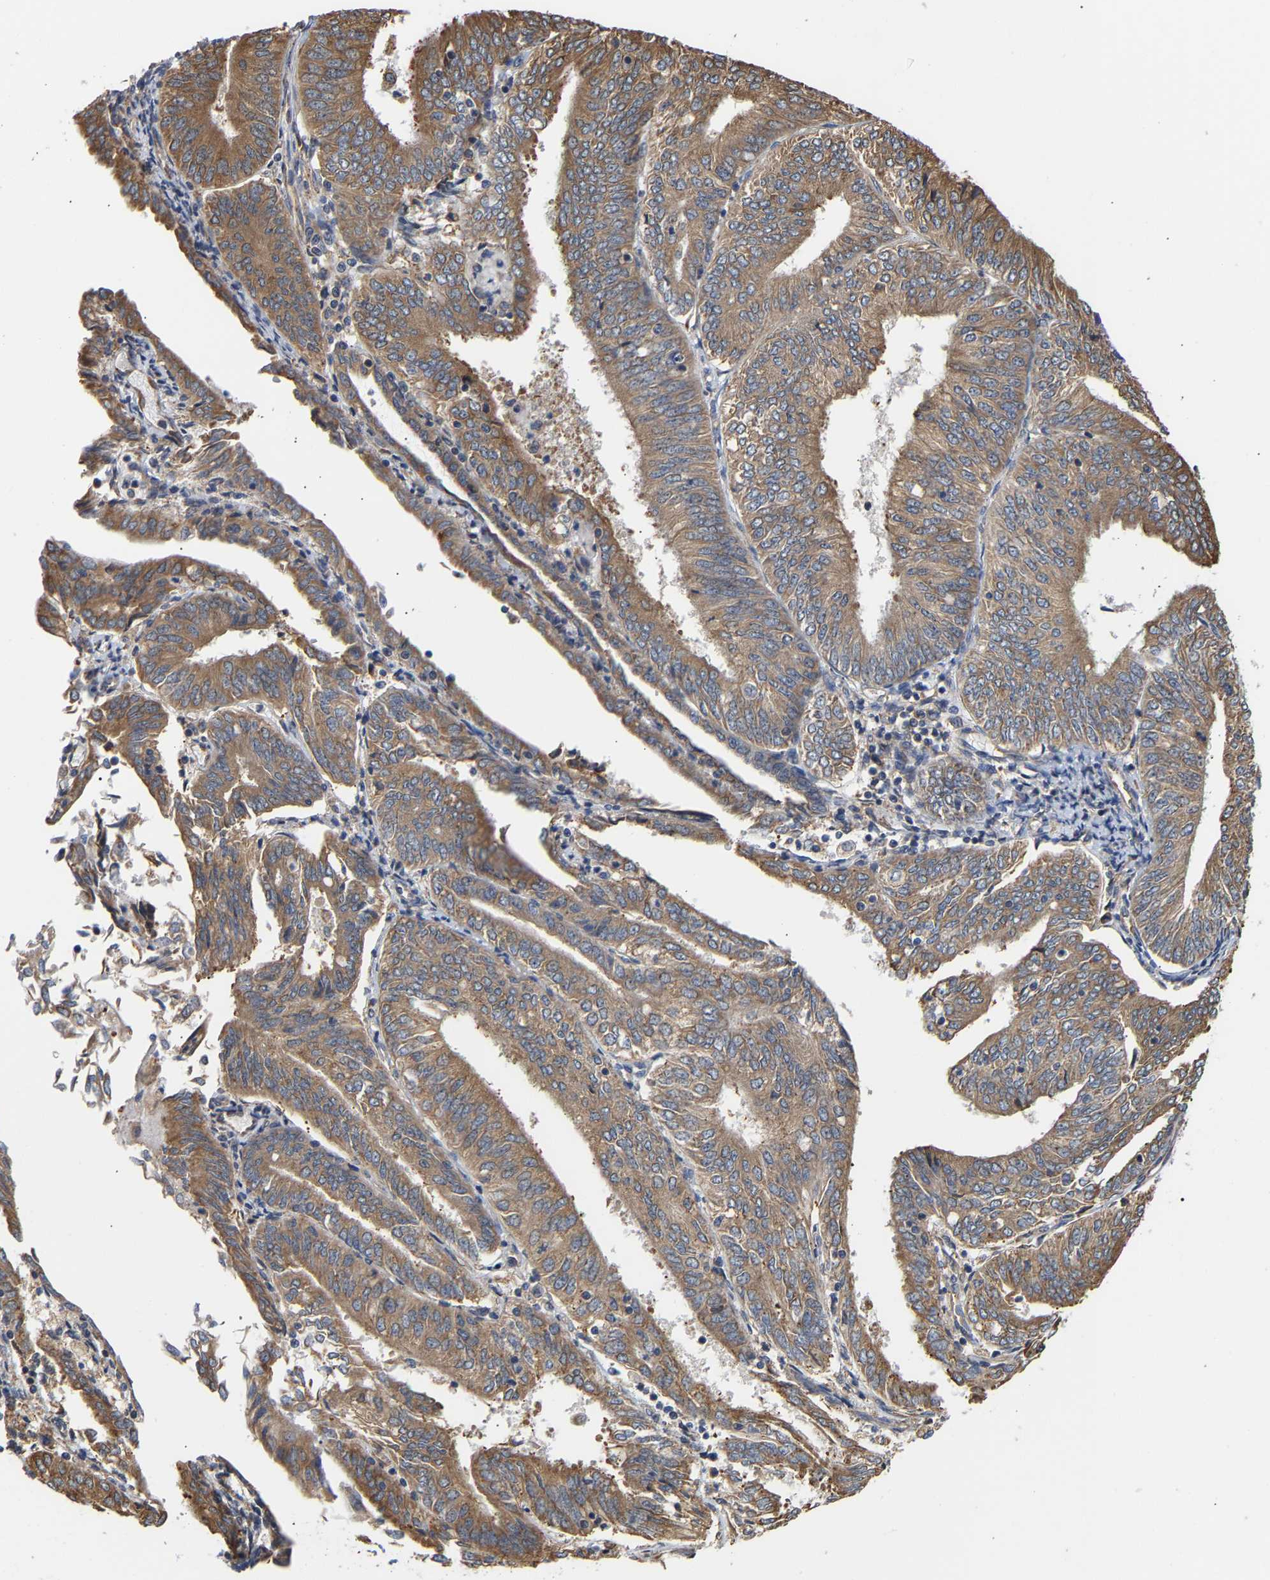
{"staining": {"intensity": "moderate", "quantity": ">75%", "location": "cytoplasmic/membranous"}, "tissue": "endometrial cancer", "cell_type": "Tumor cells", "image_type": "cancer", "snomed": [{"axis": "morphology", "description": "Adenocarcinoma, NOS"}, {"axis": "topography", "description": "Endometrium"}], "caption": "Endometrial cancer (adenocarcinoma) stained for a protein exhibits moderate cytoplasmic/membranous positivity in tumor cells.", "gene": "ARAP1", "patient": {"sex": "female", "age": 58}}